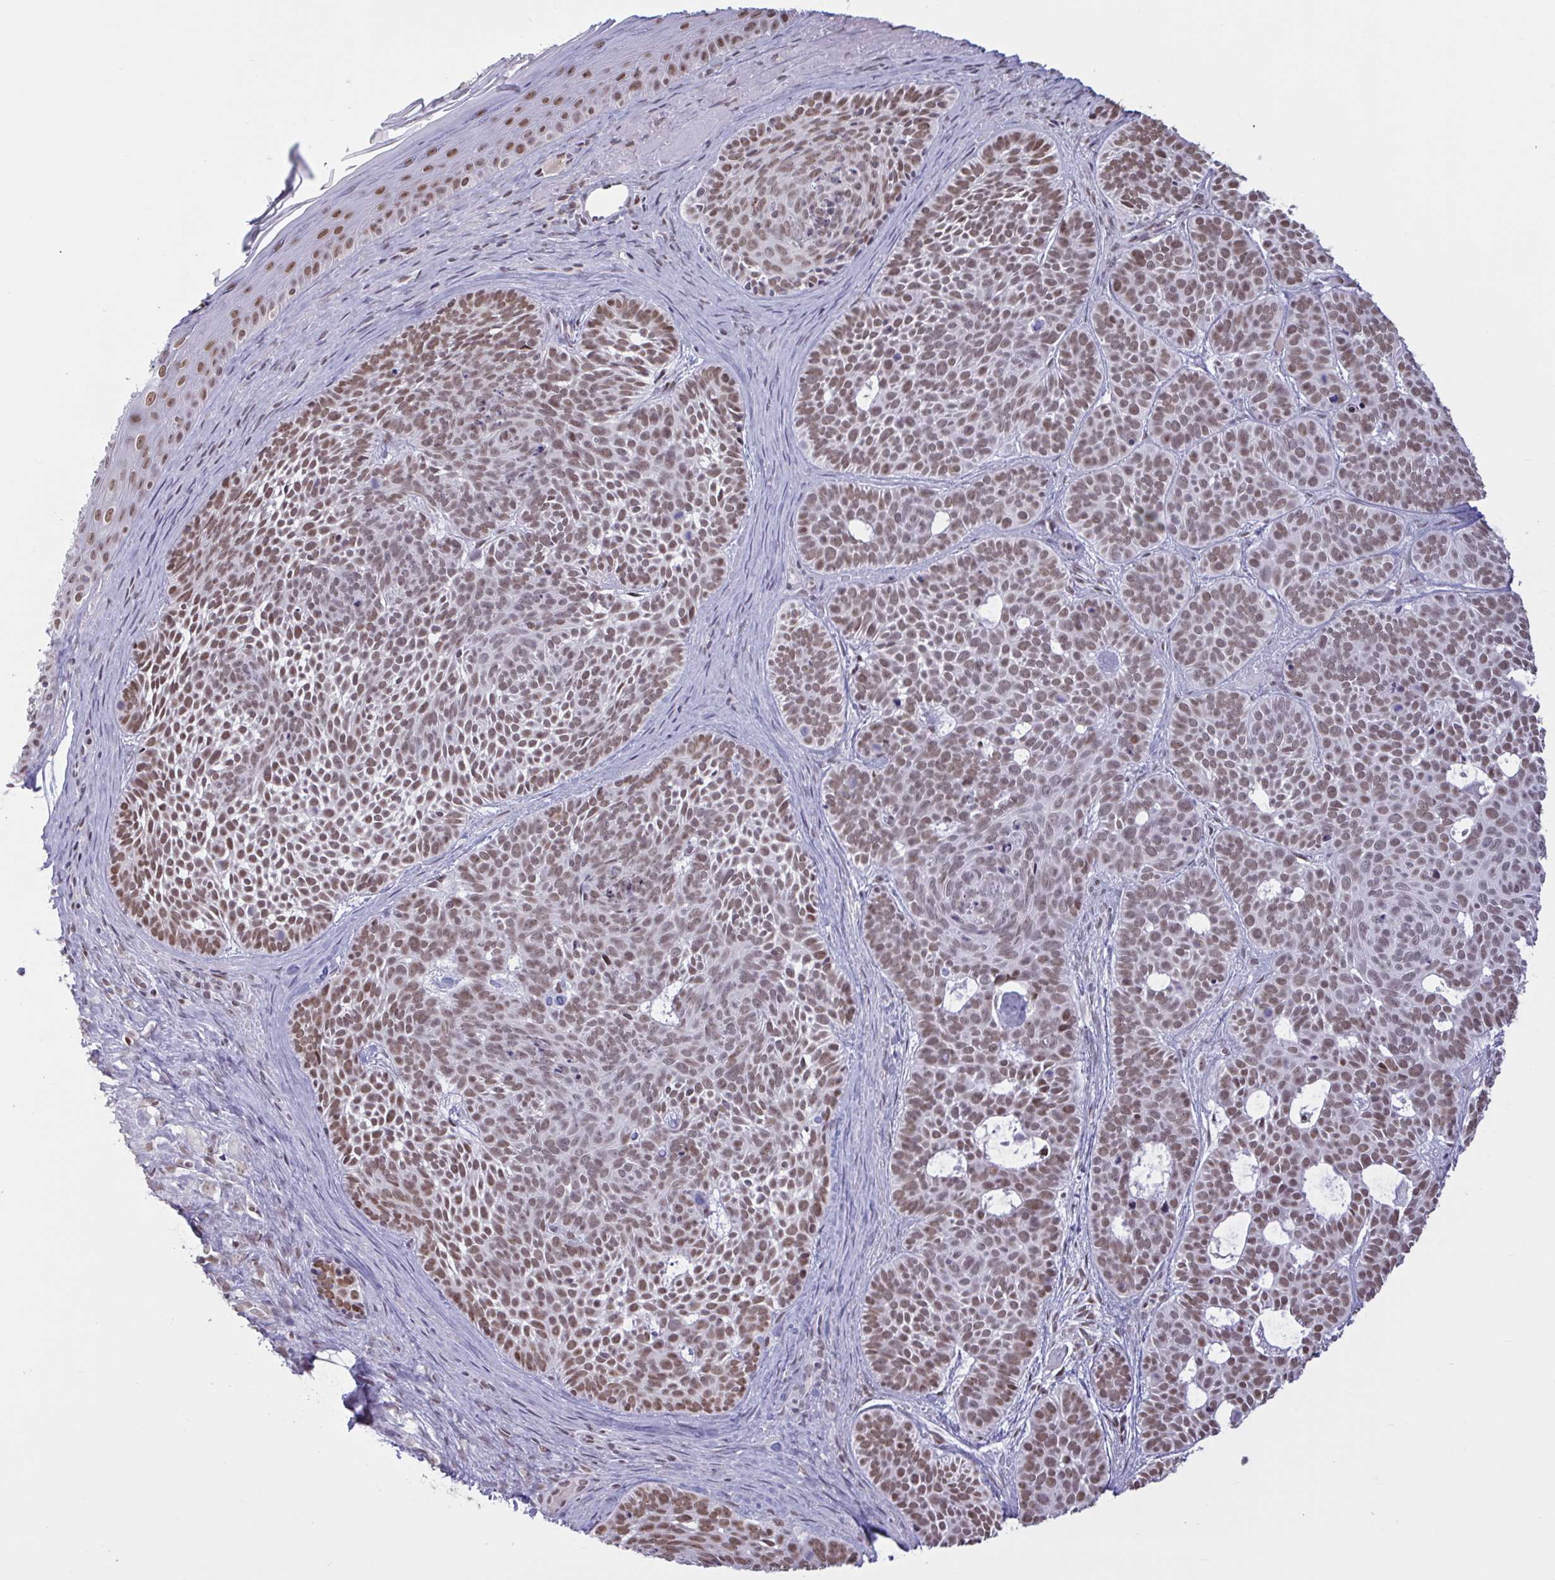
{"staining": {"intensity": "moderate", "quantity": ">75%", "location": "nuclear"}, "tissue": "skin cancer", "cell_type": "Tumor cells", "image_type": "cancer", "snomed": [{"axis": "morphology", "description": "Basal cell carcinoma"}, {"axis": "topography", "description": "Skin"}], "caption": "Brown immunohistochemical staining in human skin cancer (basal cell carcinoma) exhibits moderate nuclear staining in approximately >75% of tumor cells.", "gene": "CBFA2T2", "patient": {"sex": "male", "age": 81}}